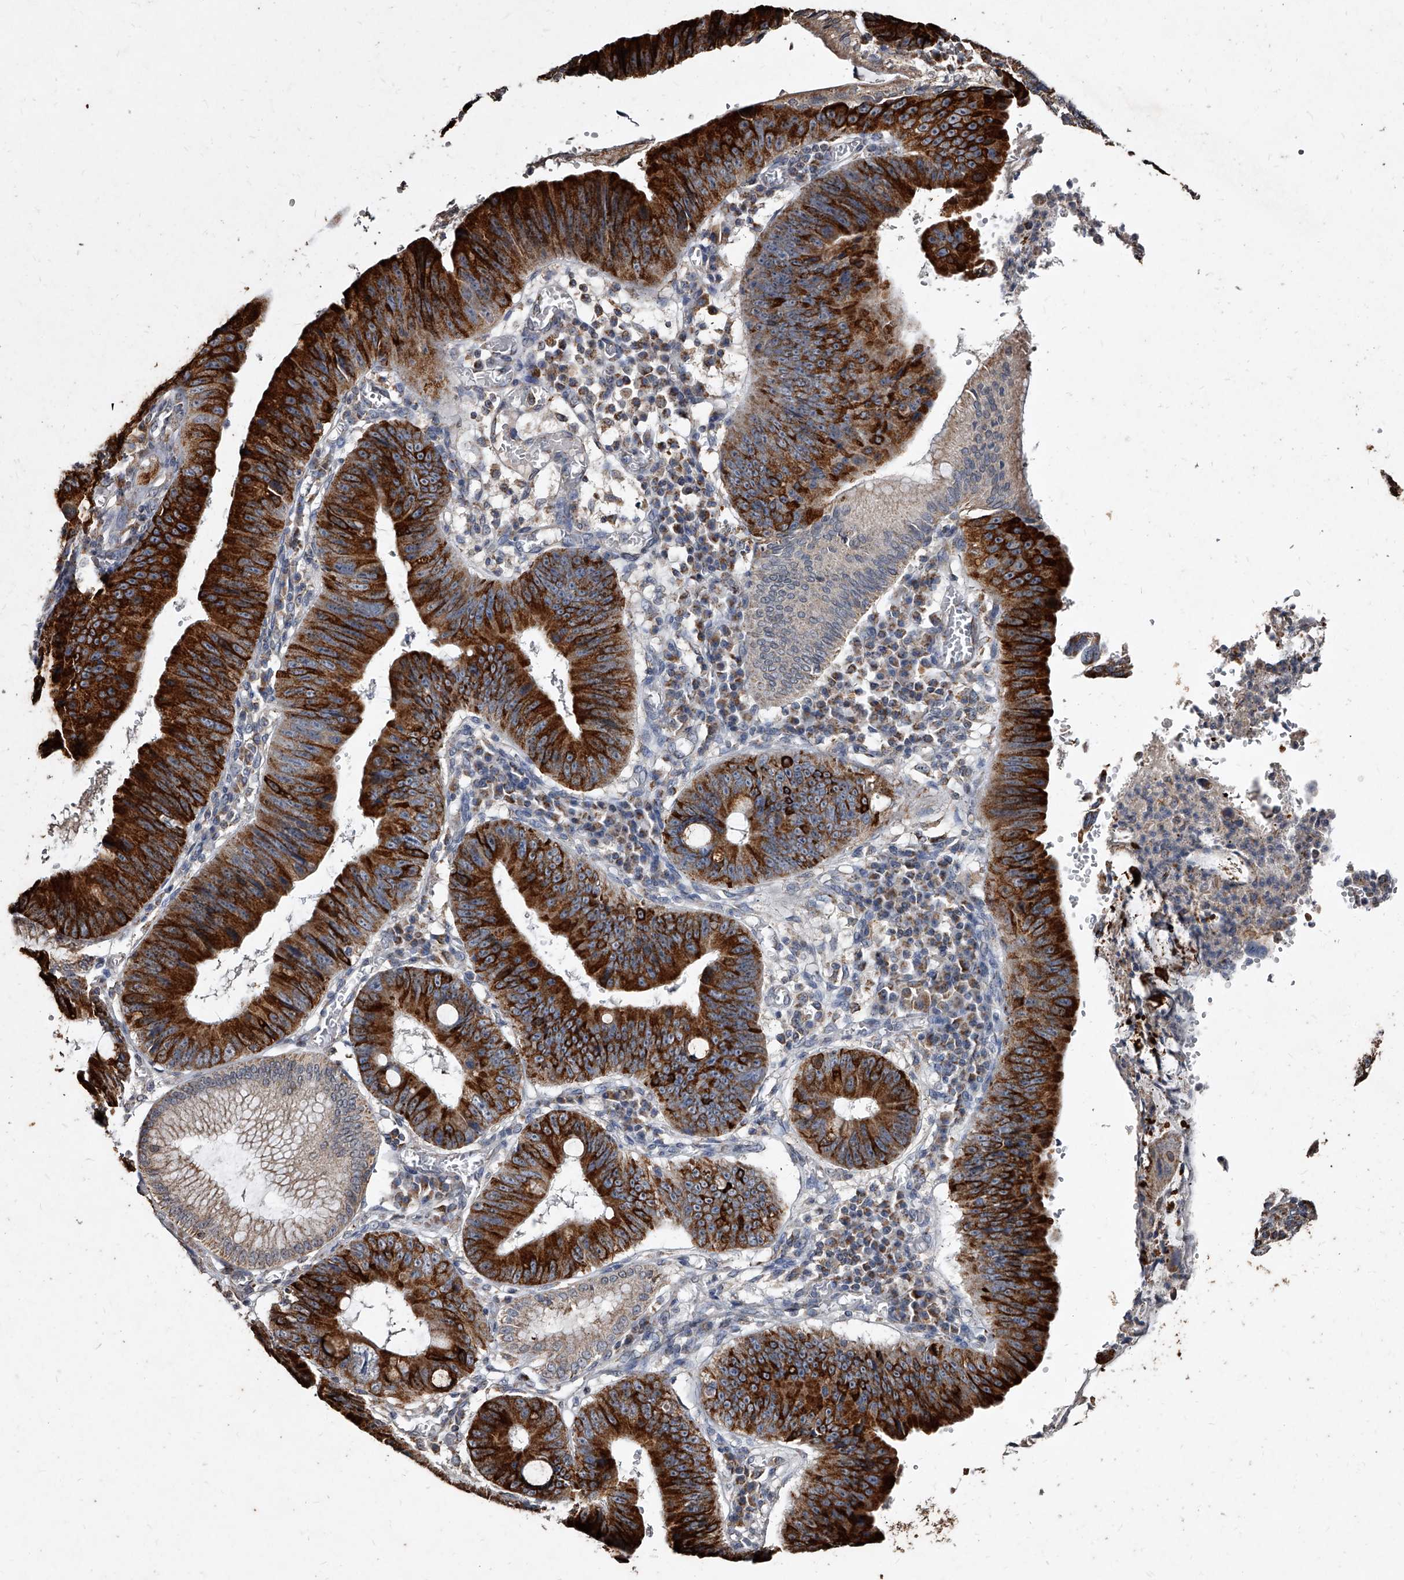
{"staining": {"intensity": "strong", "quantity": "25%-75%", "location": "cytoplasmic/membranous"}, "tissue": "stomach cancer", "cell_type": "Tumor cells", "image_type": "cancer", "snomed": [{"axis": "morphology", "description": "Adenocarcinoma, NOS"}, {"axis": "topography", "description": "Stomach"}], "caption": "Strong cytoplasmic/membranous protein expression is present in about 25%-75% of tumor cells in stomach cancer. (brown staining indicates protein expression, while blue staining denotes nuclei).", "gene": "GPR183", "patient": {"sex": "male", "age": 59}}